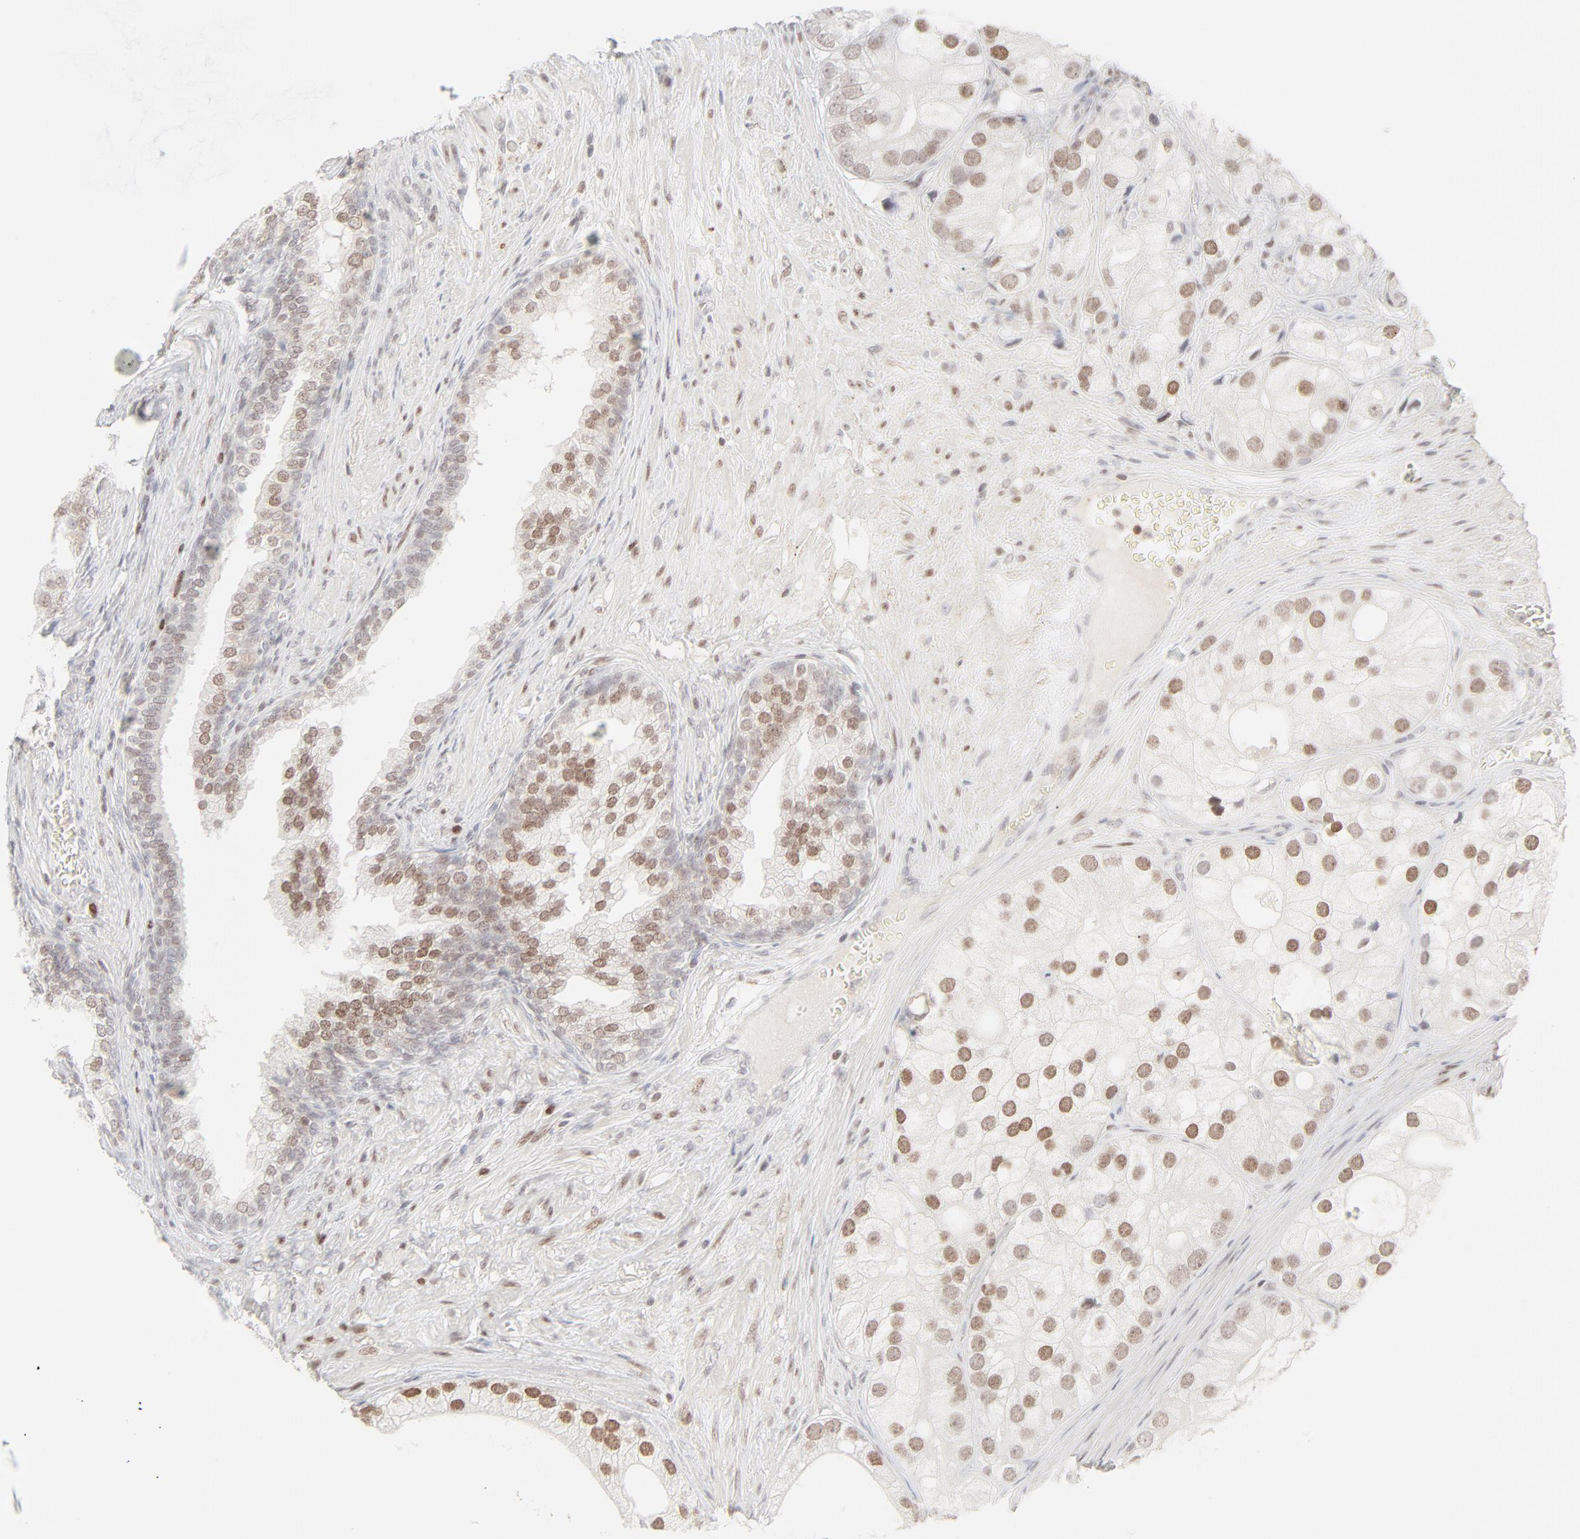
{"staining": {"intensity": "moderate", "quantity": ">75%", "location": "nuclear"}, "tissue": "prostate cancer", "cell_type": "Tumor cells", "image_type": "cancer", "snomed": [{"axis": "morphology", "description": "Adenocarcinoma, Low grade"}, {"axis": "topography", "description": "Prostate"}], "caption": "Brown immunohistochemical staining in prostate cancer displays moderate nuclear positivity in about >75% of tumor cells.", "gene": "PRKCB", "patient": {"sex": "male", "age": 69}}